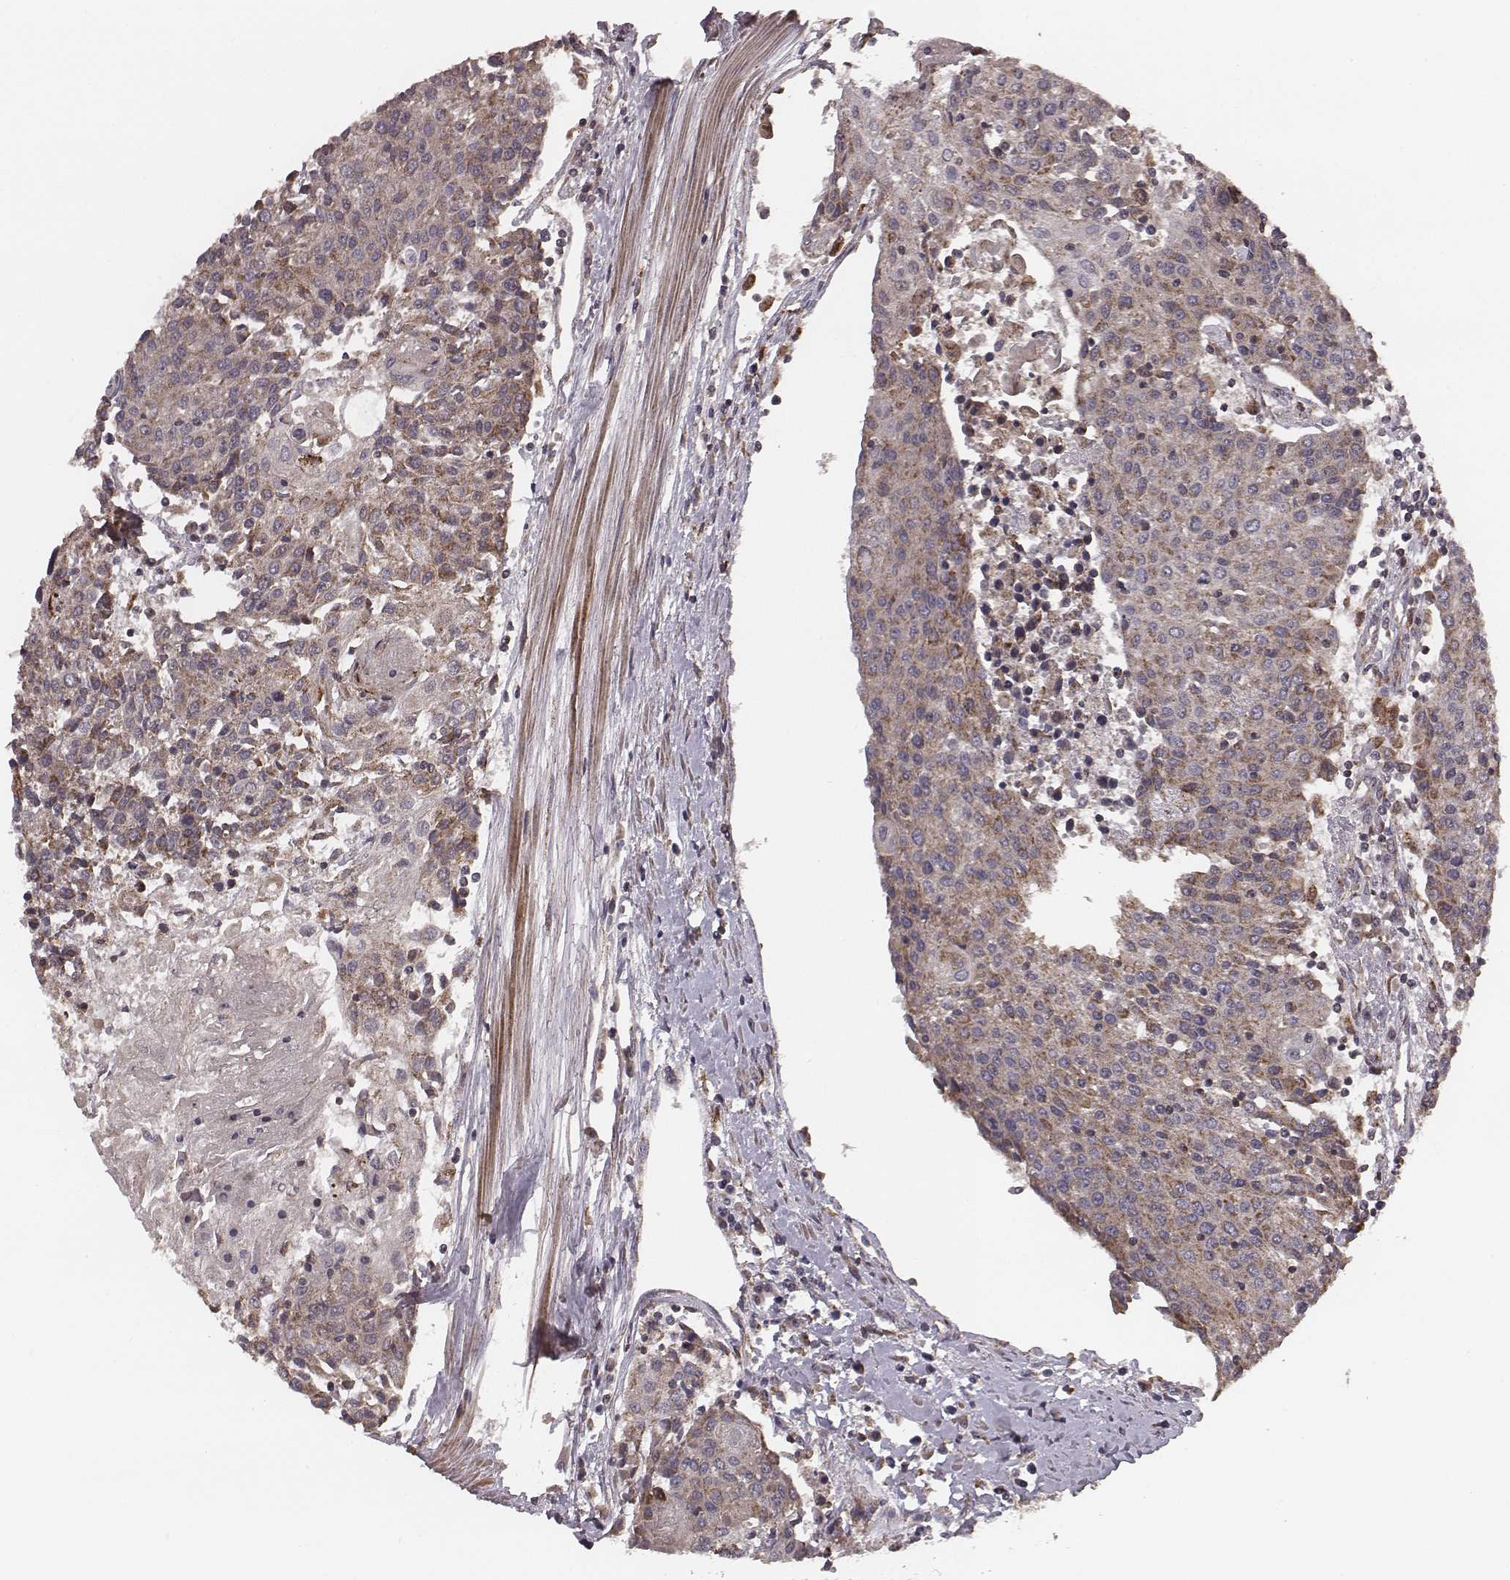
{"staining": {"intensity": "moderate", "quantity": "<25%", "location": "cytoplasmic/membranous"}, "tissue": "urothelial cancer", "cell_type": "Tumor cells", "image_type": "cancer", "snomed": [{"axis": "morphology", "description": "Urothelial carcinoma, High grade"}, {"axis": "topography", "description": "Urinary bladder"}], "caption": "Urothelial carcinoma (high-grade) stained with DAB immunohistochemistry (IHC) demonstrates low levels of moderate cytoplasmic/membranous expression in approximately <25% of tumor cells.", "gene": "ZDHHC21", "patient": {"sex": "female", "age": 85}}